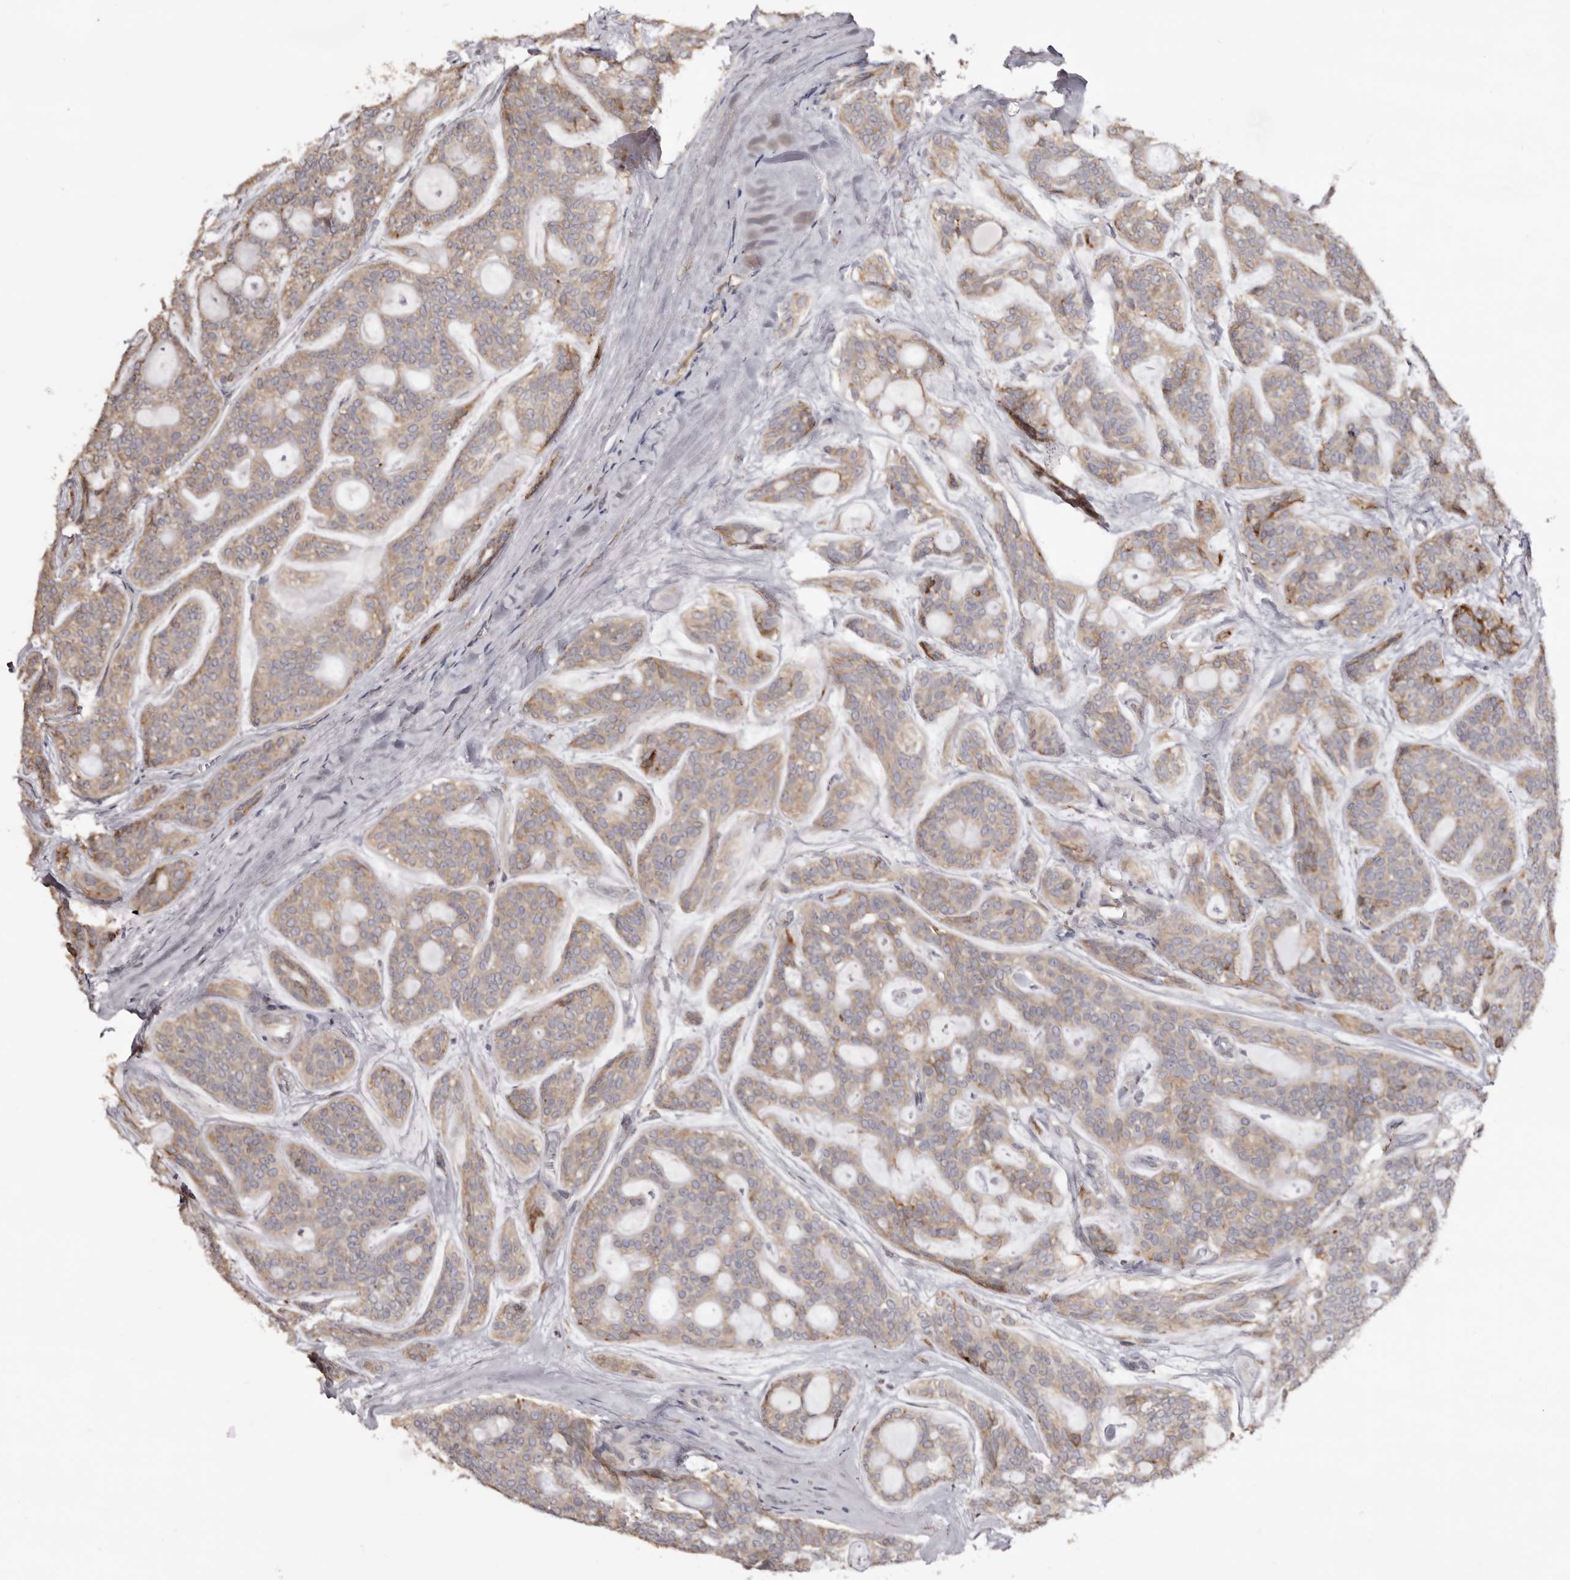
{"staining": {"intensity": "moderate", "quantity": "25%-75%", "location": "cytoplasmic/membranous"}, "tissue": "head and neck cancer", "cell_type": "Tumor cells", "image_type": "cancer", "snomed": [{"axis": "morphology", "description": "Adenocarcinoma, NOS"}, {"axis": "topography", "description": "Head-Neck"}], "caption": "Tumor cells display moderate cytoplasmic/membranous staining in about 25%-75% of cells in adenocarcinoma (head and neck). (DAB IHC with brightfield microscopy, high magnification).", "gene": "PIGX", "patient": {"sex": "male", "age": 66}}